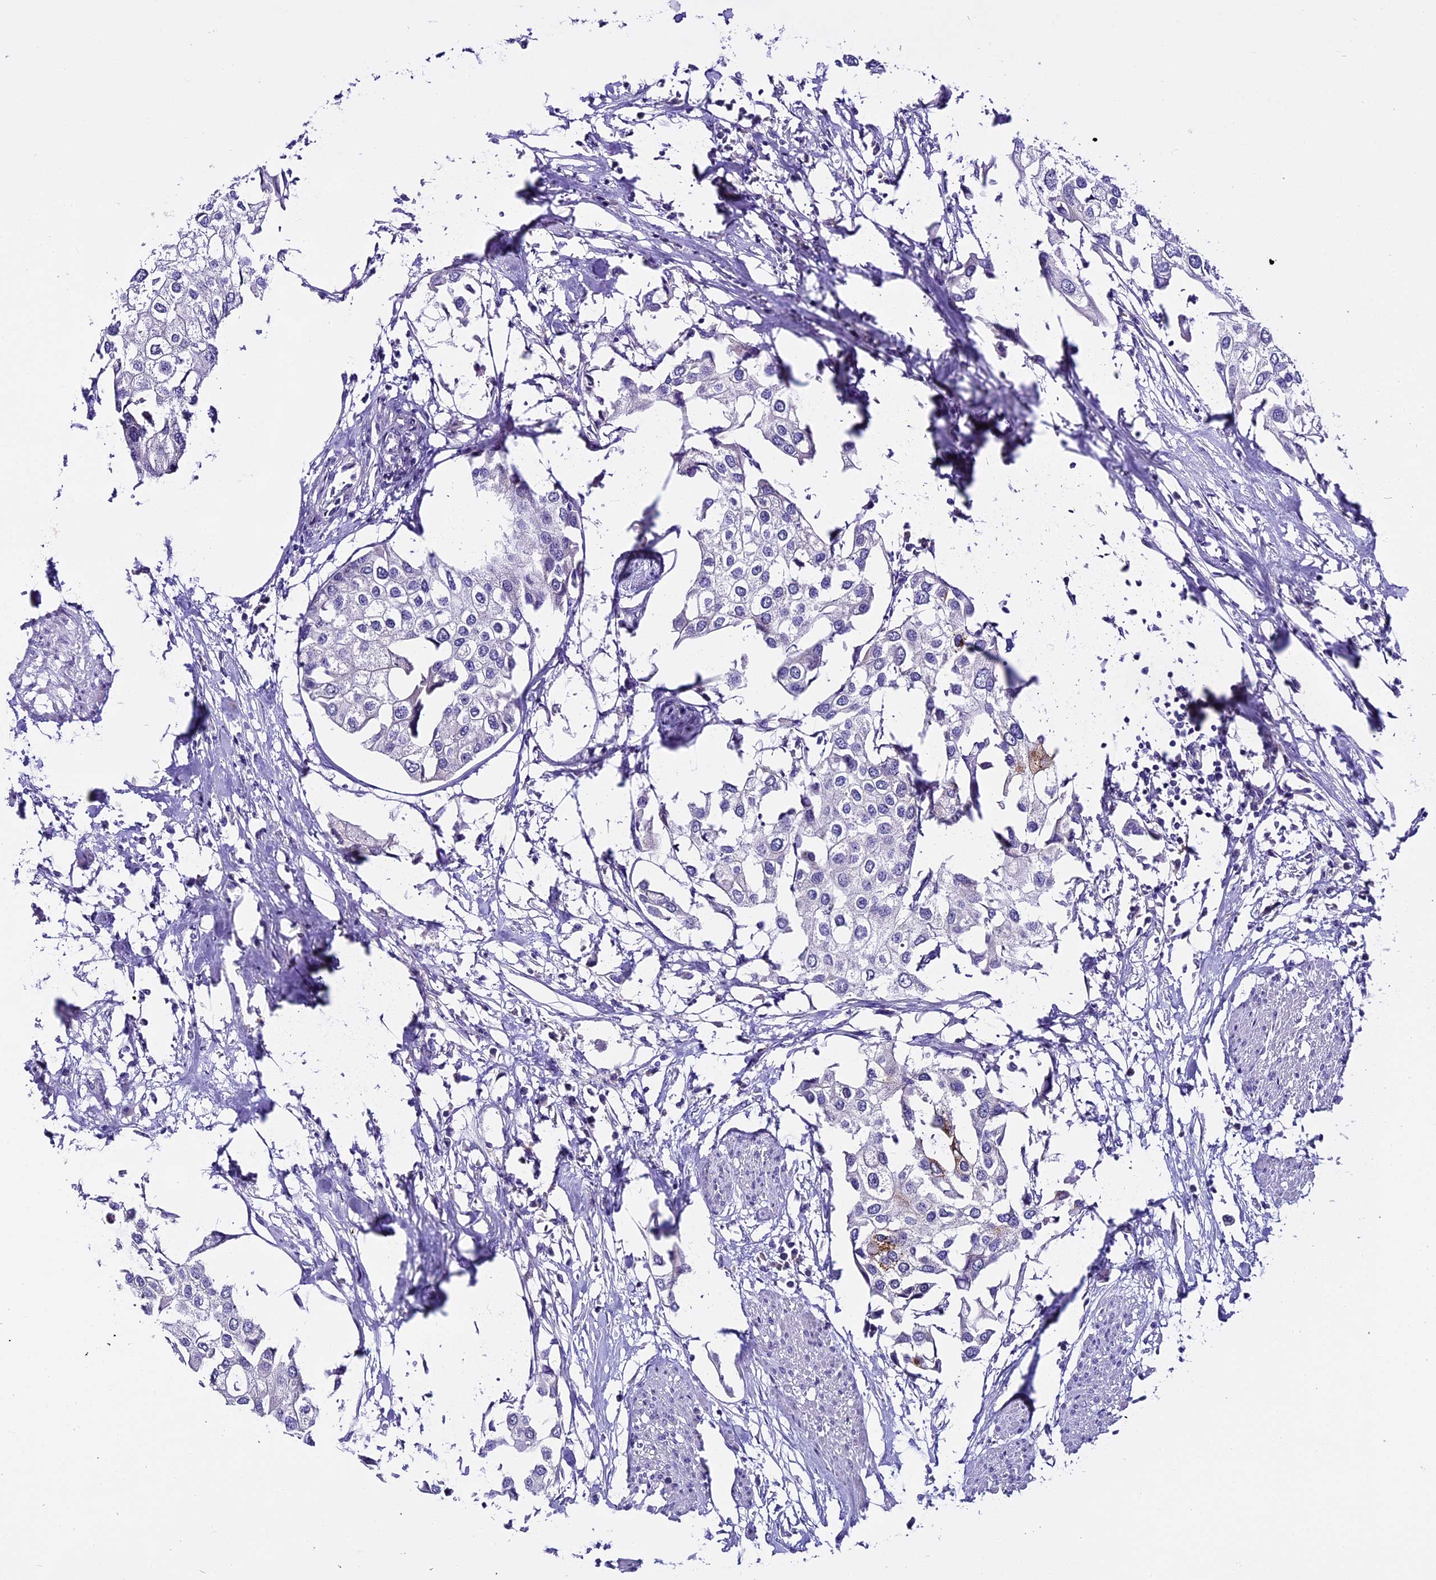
{"staining": {"intensity": "negative", "quantity": "none", "location": "none"}, "tissue": "urothelial cancer", "cell_type": "Tumor cells", "image_type": "cancer", "snomed": [{"axis": "morphology", "description": "Urothelial carcinoma, High grade"}, {"axis": "topography", "description": "Urinary bladder"}], "caption": "Photomicrograph shows no significant protein expression in tumor cells of urothelial carcinoma (high-grade).", "gene": "C9orf40", "patient": {"sex": "male", "age": 64}}